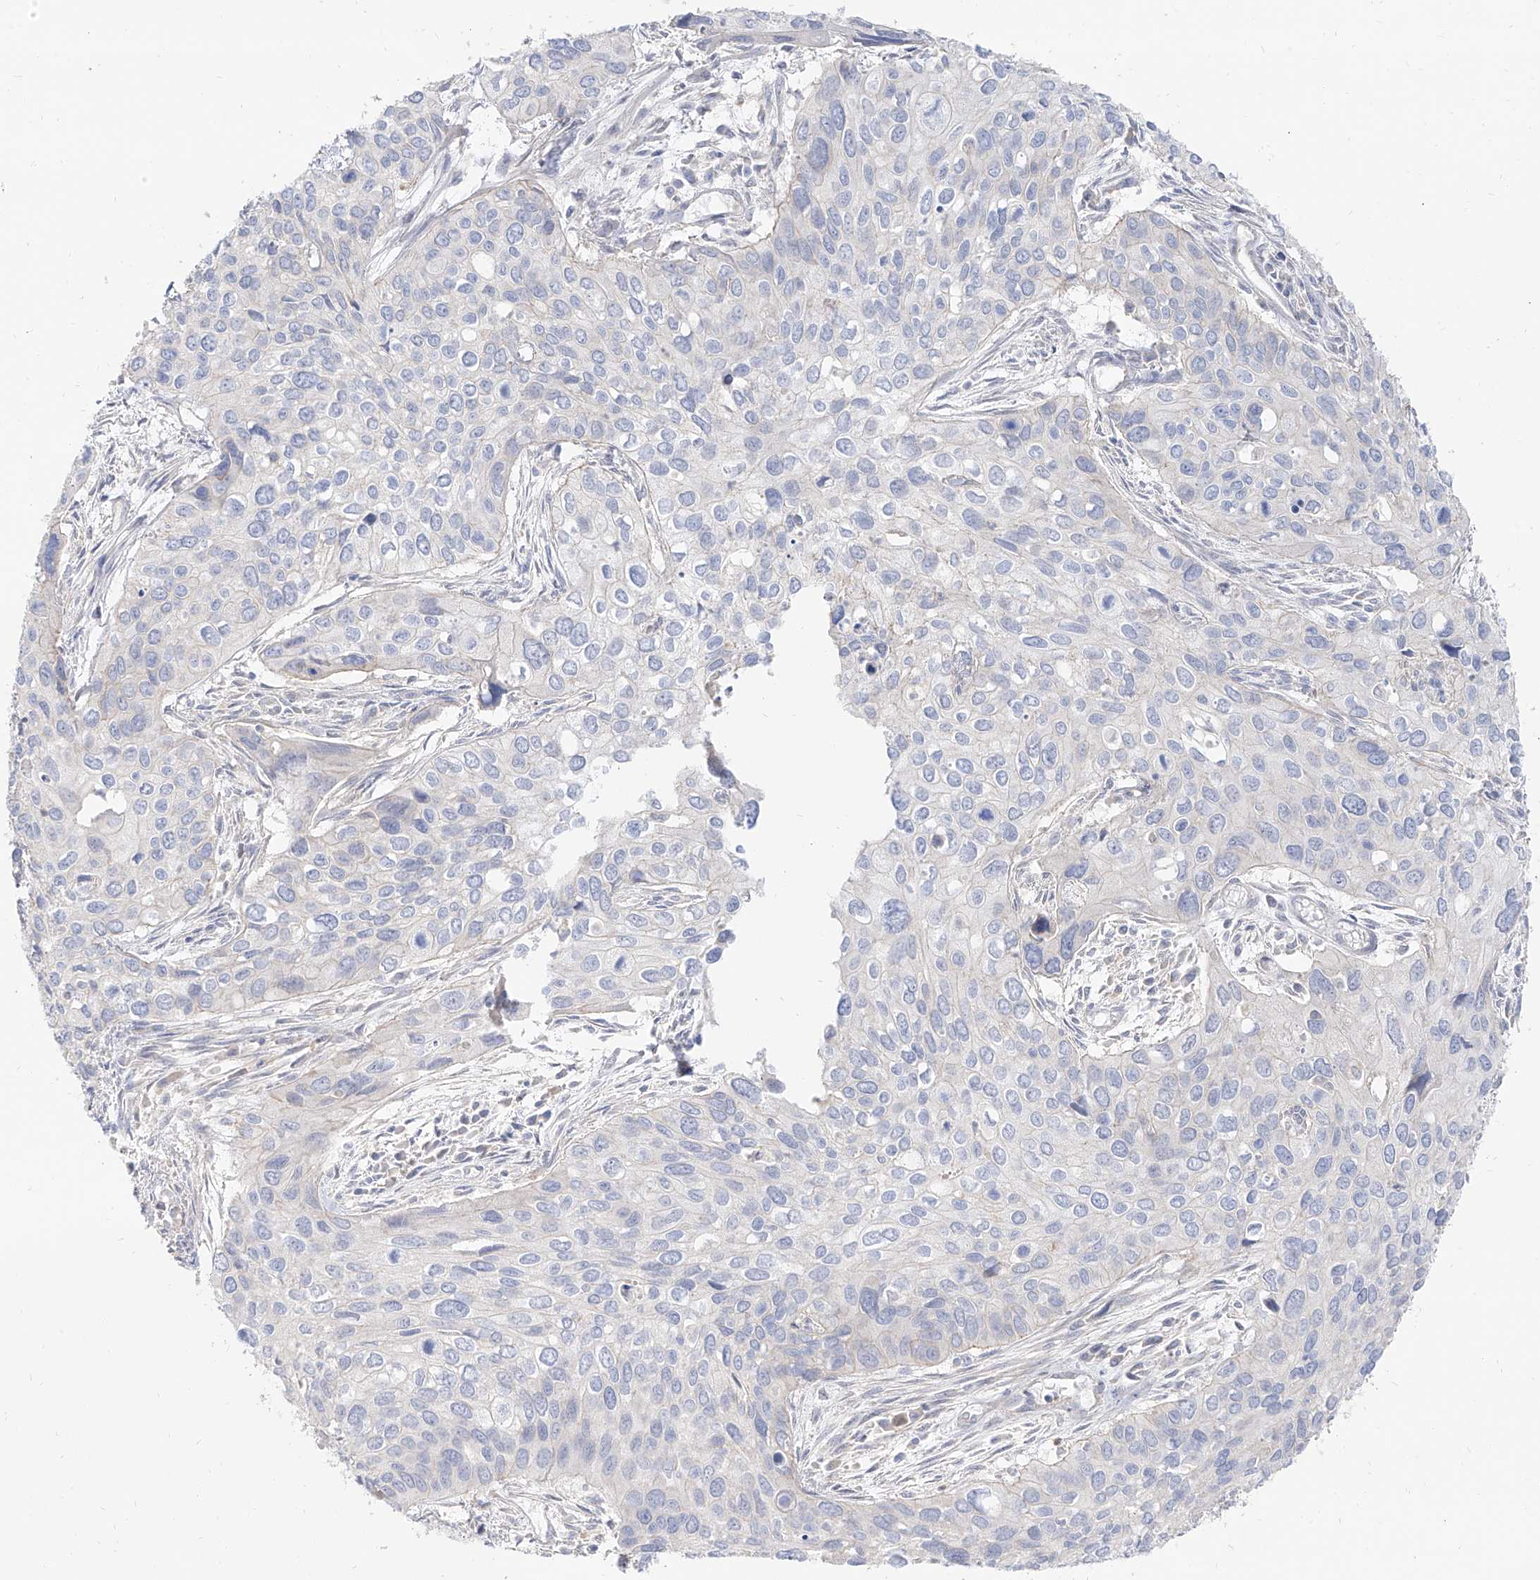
{"staining": {"intensity": "negative", "quantity": "none", "location": "none"}, "tissue": "cervical cancer", "cell_type": "Tumor cells", "image_type": "cancer", "snomed": [{"axis": "morphology", "description": "Squamous cell carcinoma, NOS"}, {"axis": "topography", "description": "Cervix"}], "caption": "There is no significant staining in tumor cells of cervical cancer (squamous cell carcinoma). (Immunohistochemistry, brightfield microscopy, high magnification).", "gene": "RBFOX3", "patient": {"sex": "female", "age": 55}}